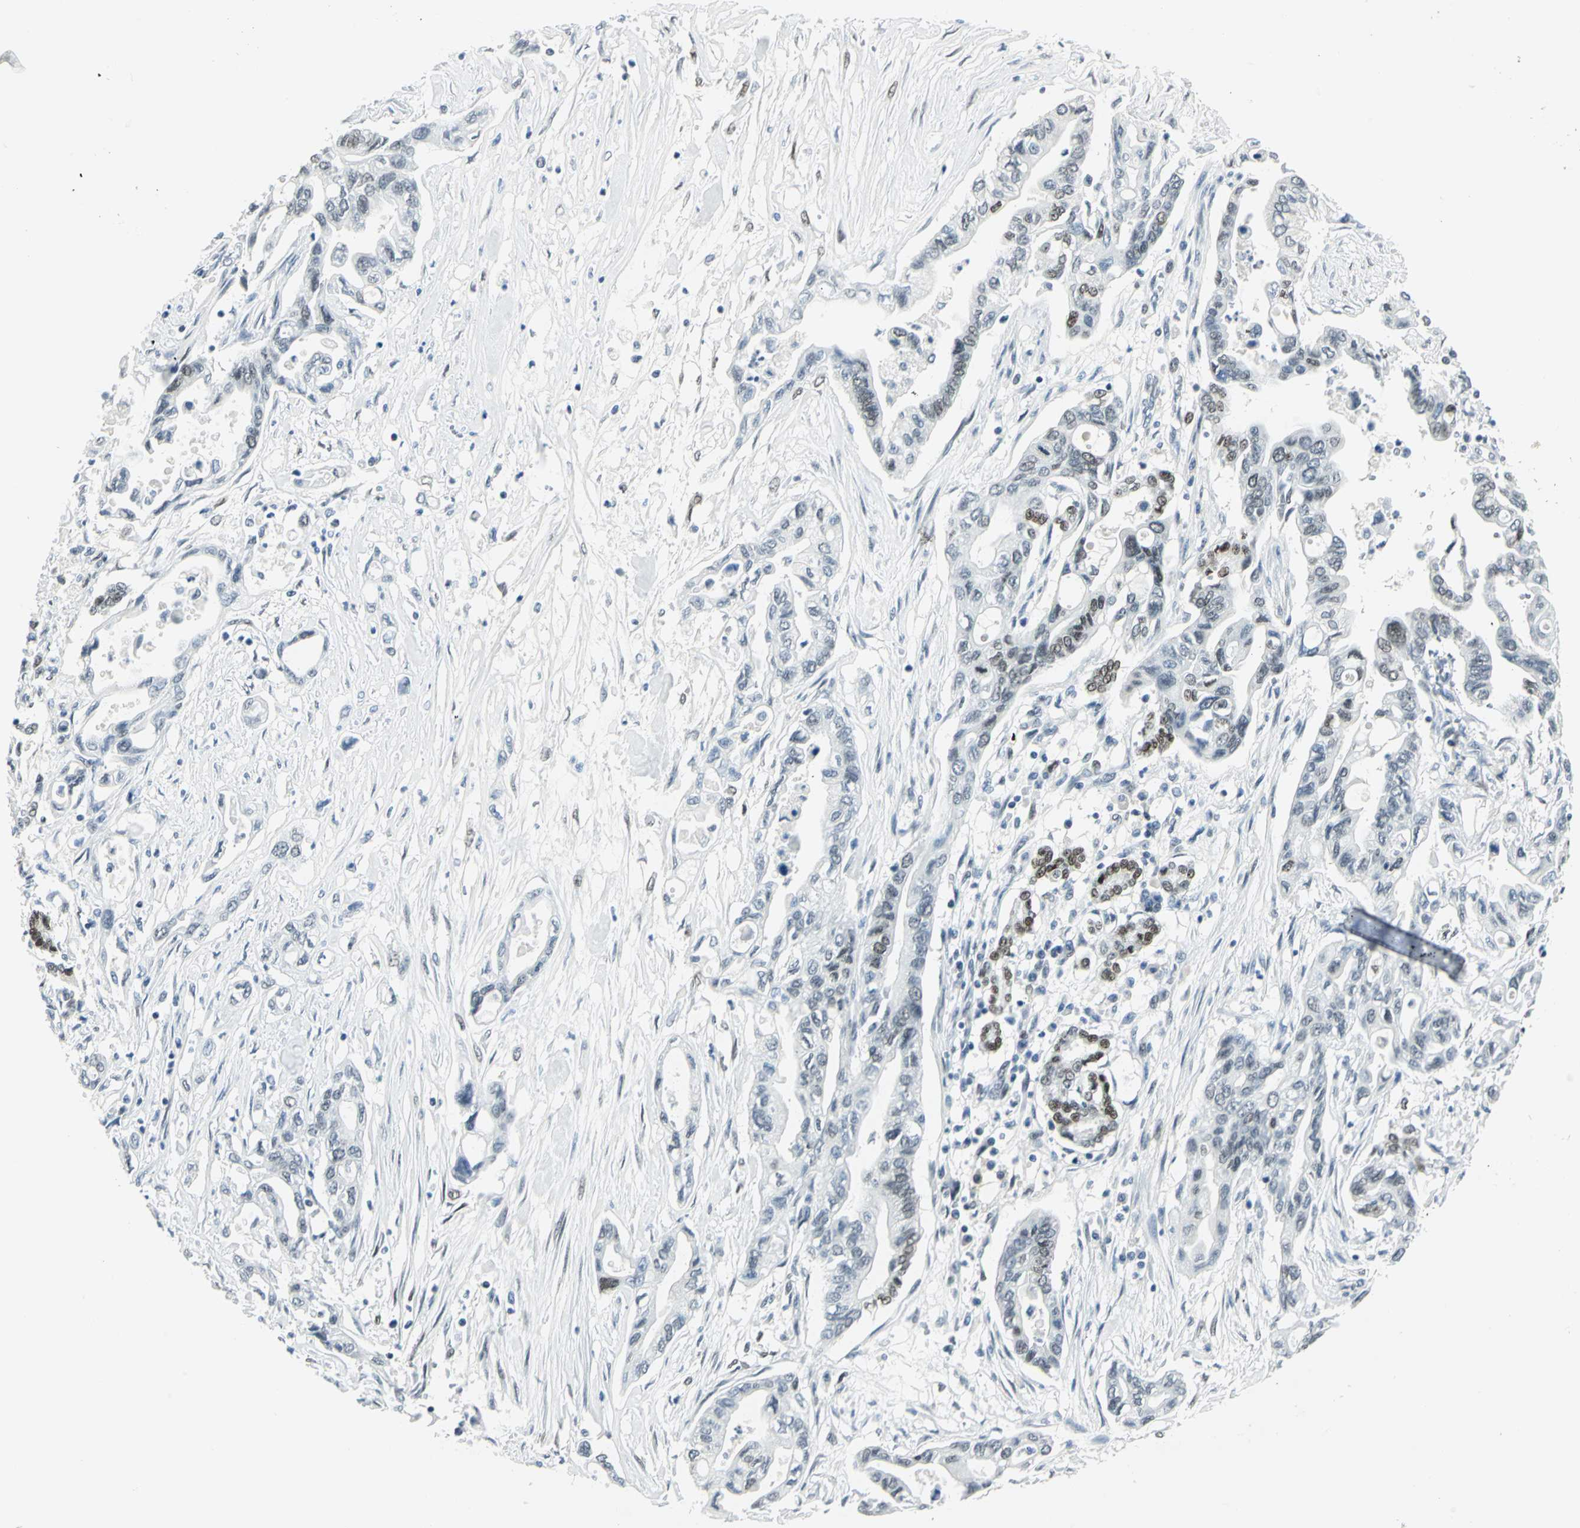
{"staining": {"intensity": "moderate", "quantity": "<25%", "location": "nuclear"}, "tissue": "pancreatic cancer", "cell_type": "Tumor cells", "image_type": "cancer", "snomed": [{"axis": "morphology", "description": "Adenocarcinoma, NOS"}, {"axis": "topography", "description": "Pancreas"}], "caption": "A micrograph showing moderate nuclear staining in about <25% of tumor cells in pancreatic adenocarcinoma, as visualized by brown immunohistochemical staining.", "gene": "MEIS2", "patient": {"sex": "female", "age": 57}}